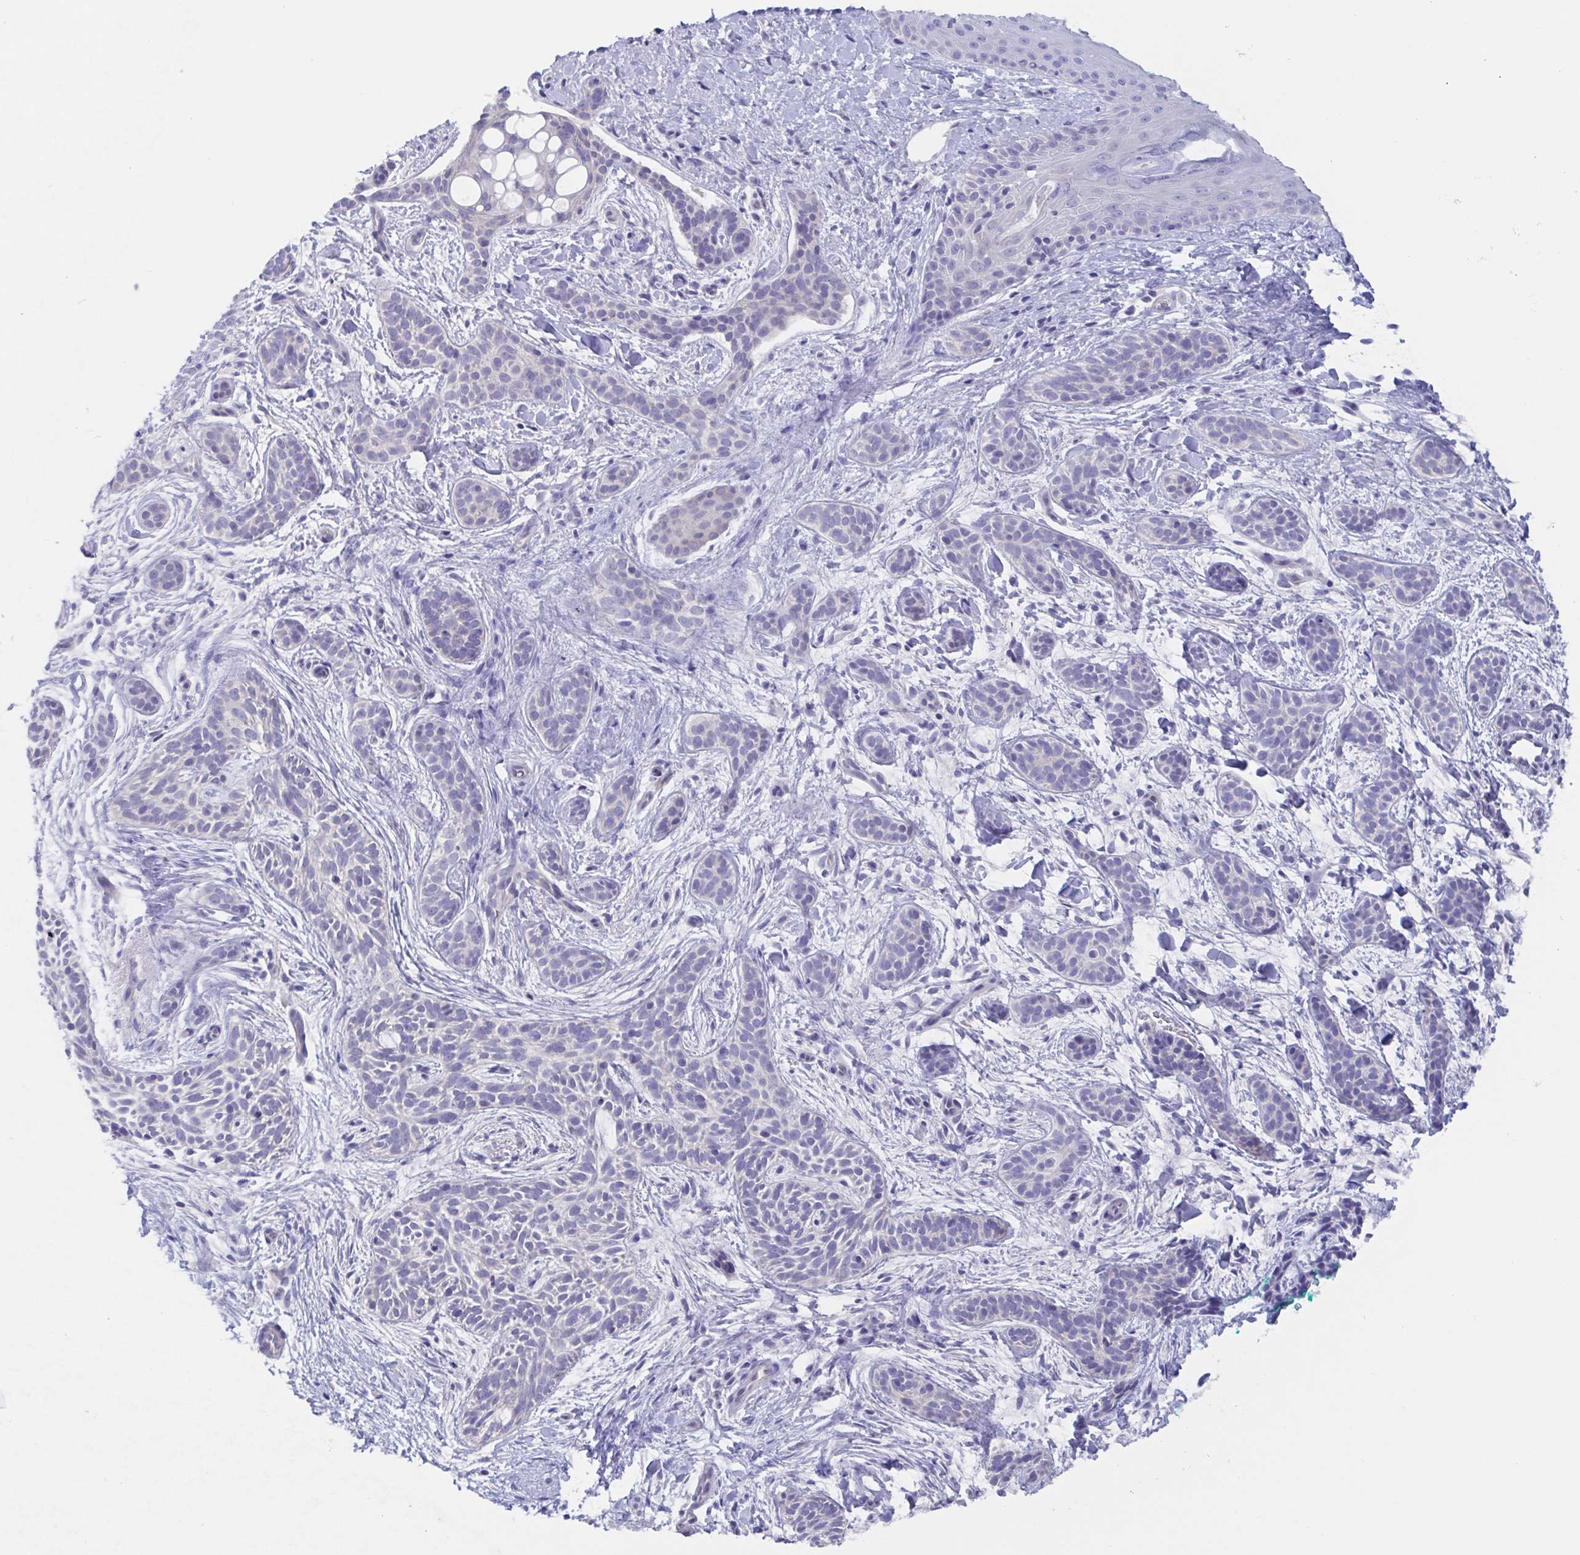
{"staining": {"intensity": "negative", "quantity": "none", "location": "none"}, "tissue": "skin cancer", "cell_type": "Tumor cells", "image_type": "cancer", "snomed": [{"axis": "morphology", "description": "Basal cell carcinoma"}, {"axis": "topography", "description": "Skin"}], "caption": "DAB (3,3'-diaminobenzidine) immunohistochemical staining of skin cancer (basal cell carcinoma) exhibits no significant expression in tumor cells.", "gene": "TEX12", "patient": {"sex": "male", "age": 63}}